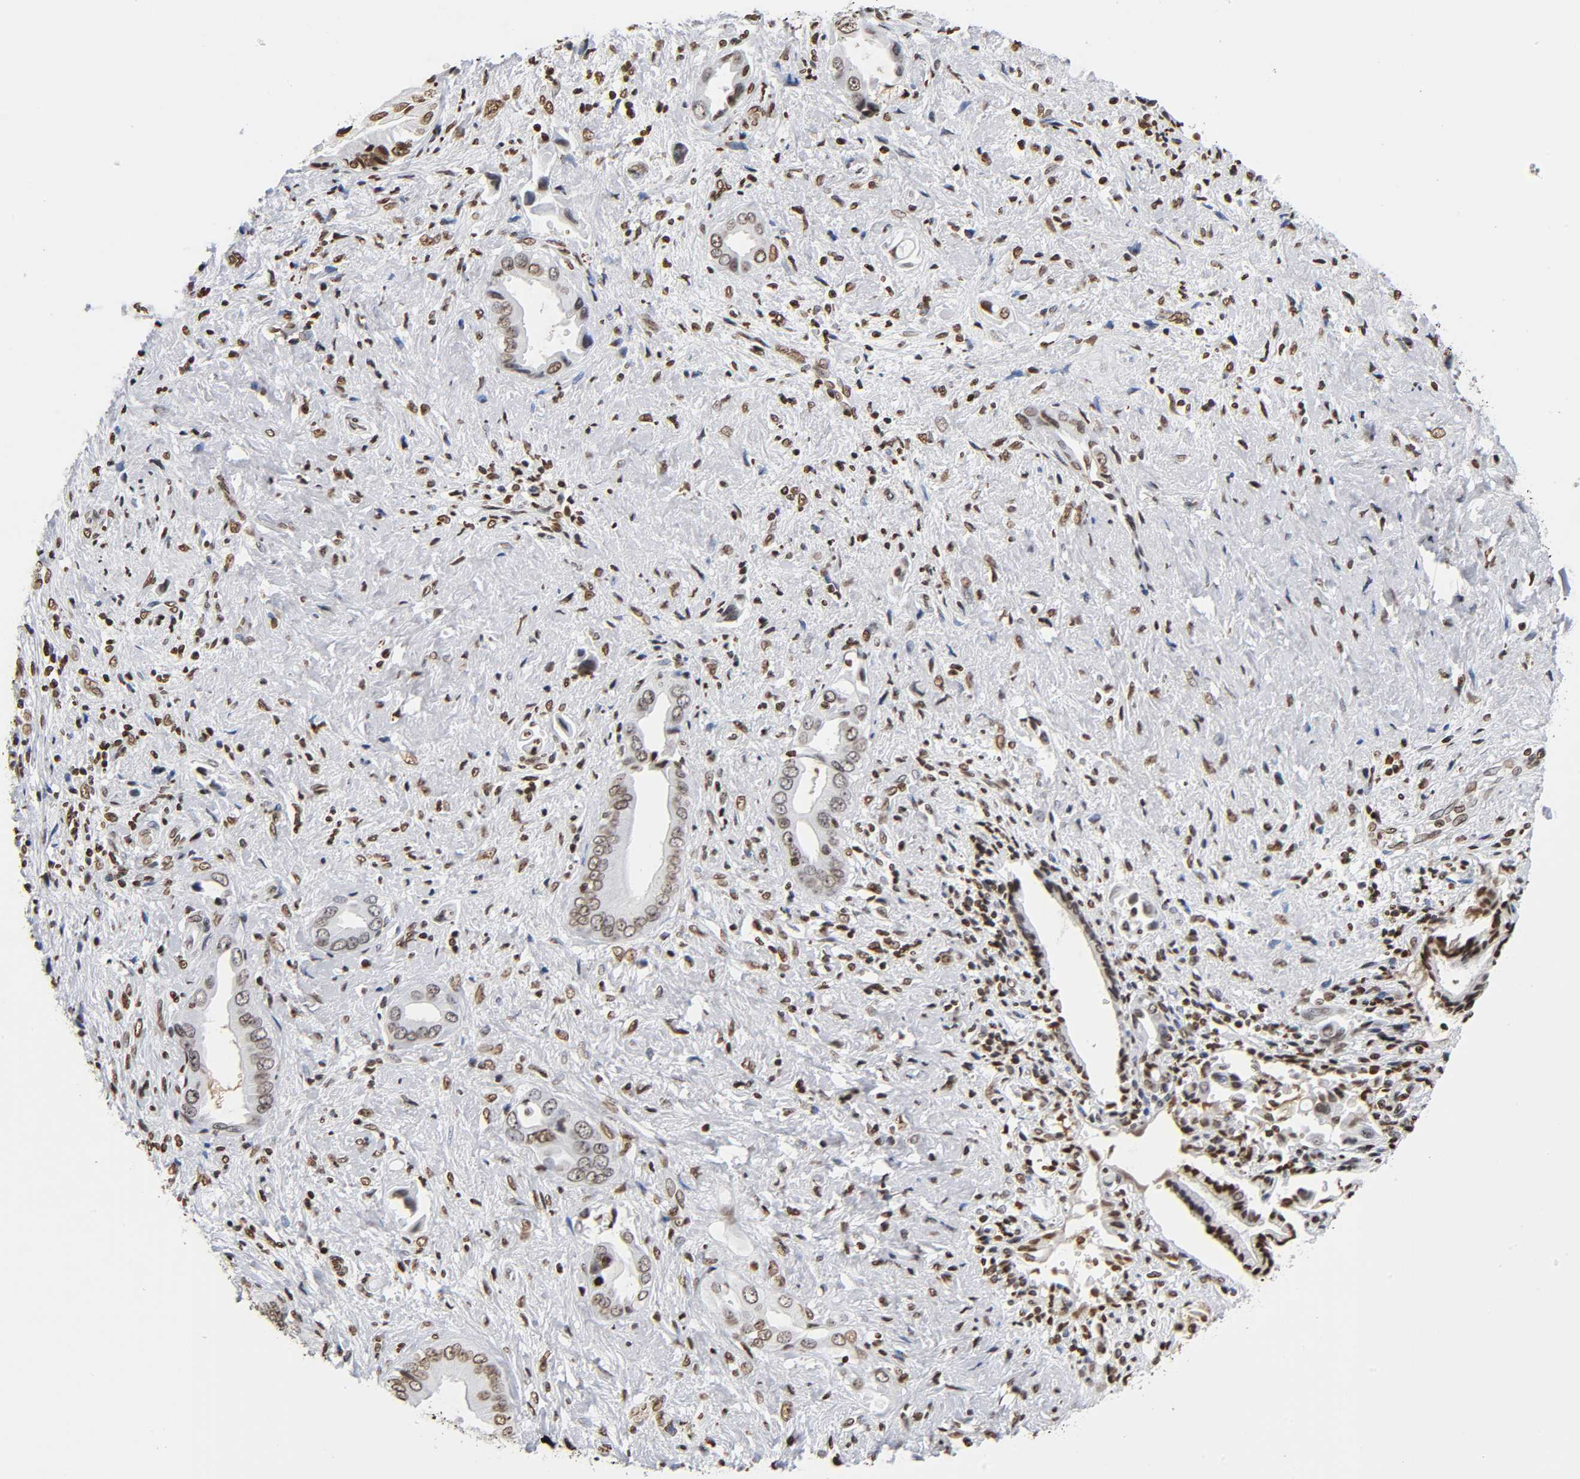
{"staining": {"intensity": "moderate", "quantity": ">75%", "location": "nuclear"}, "tissue": "liver cancer", "cell_type": "Tumor cells", "image_type": "cancer", "snomed": [{"axis": "morphology", "description": "Cholangiocarcinoma"}, {"axis": "topography", "description": "Liver"}], "caption": "Immunohistochemistry (IHC) photomicrograph of neoplastic tissue: liver cholangiocarcinoma stained using immunohistochemistry (IHC) demonstrates medium levels of moderate protein expression localized specifically in the nuclear of tumor cells, appearing as a nuclear brown color.", "gene": "HOXA6", "patient": {"sex": "male", "age": 58}}